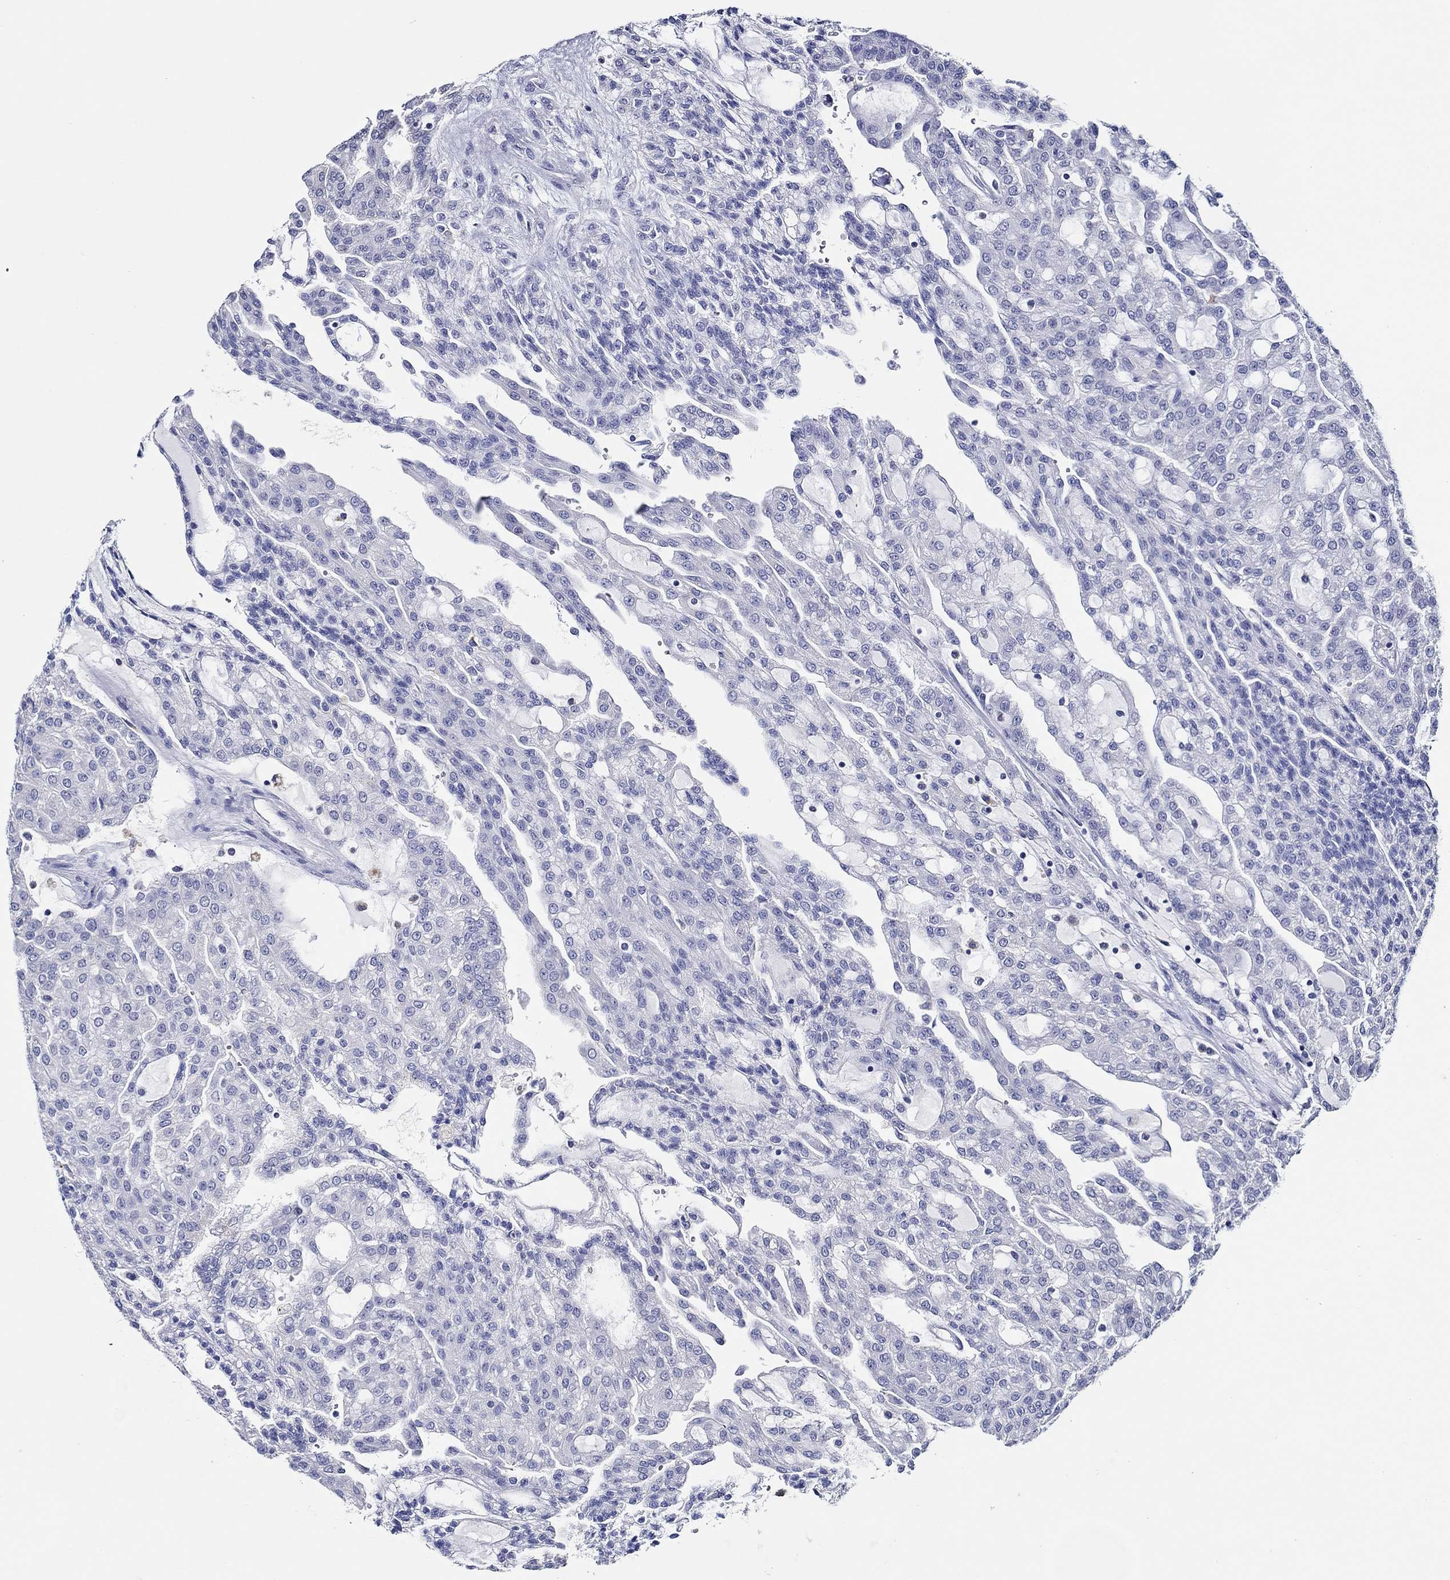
{"staining": {"intensity": "negative", "quantity": "none", "location": "none"}, "tissue": "renal cancer", "cell_type": "Tumor cells", "image_type": "cancer", "snomed": [{"axis": "morphology", "description": "Adenocarcinoma, NOS"}, {"axis": "topography", "description": "Kidney"}], "caption": "Image shows no protein staining in tumor cells of adenocarcinoma (renal) tissue.", "gene": "GATA2", "patient": {"sex": "male", "age": 63}}